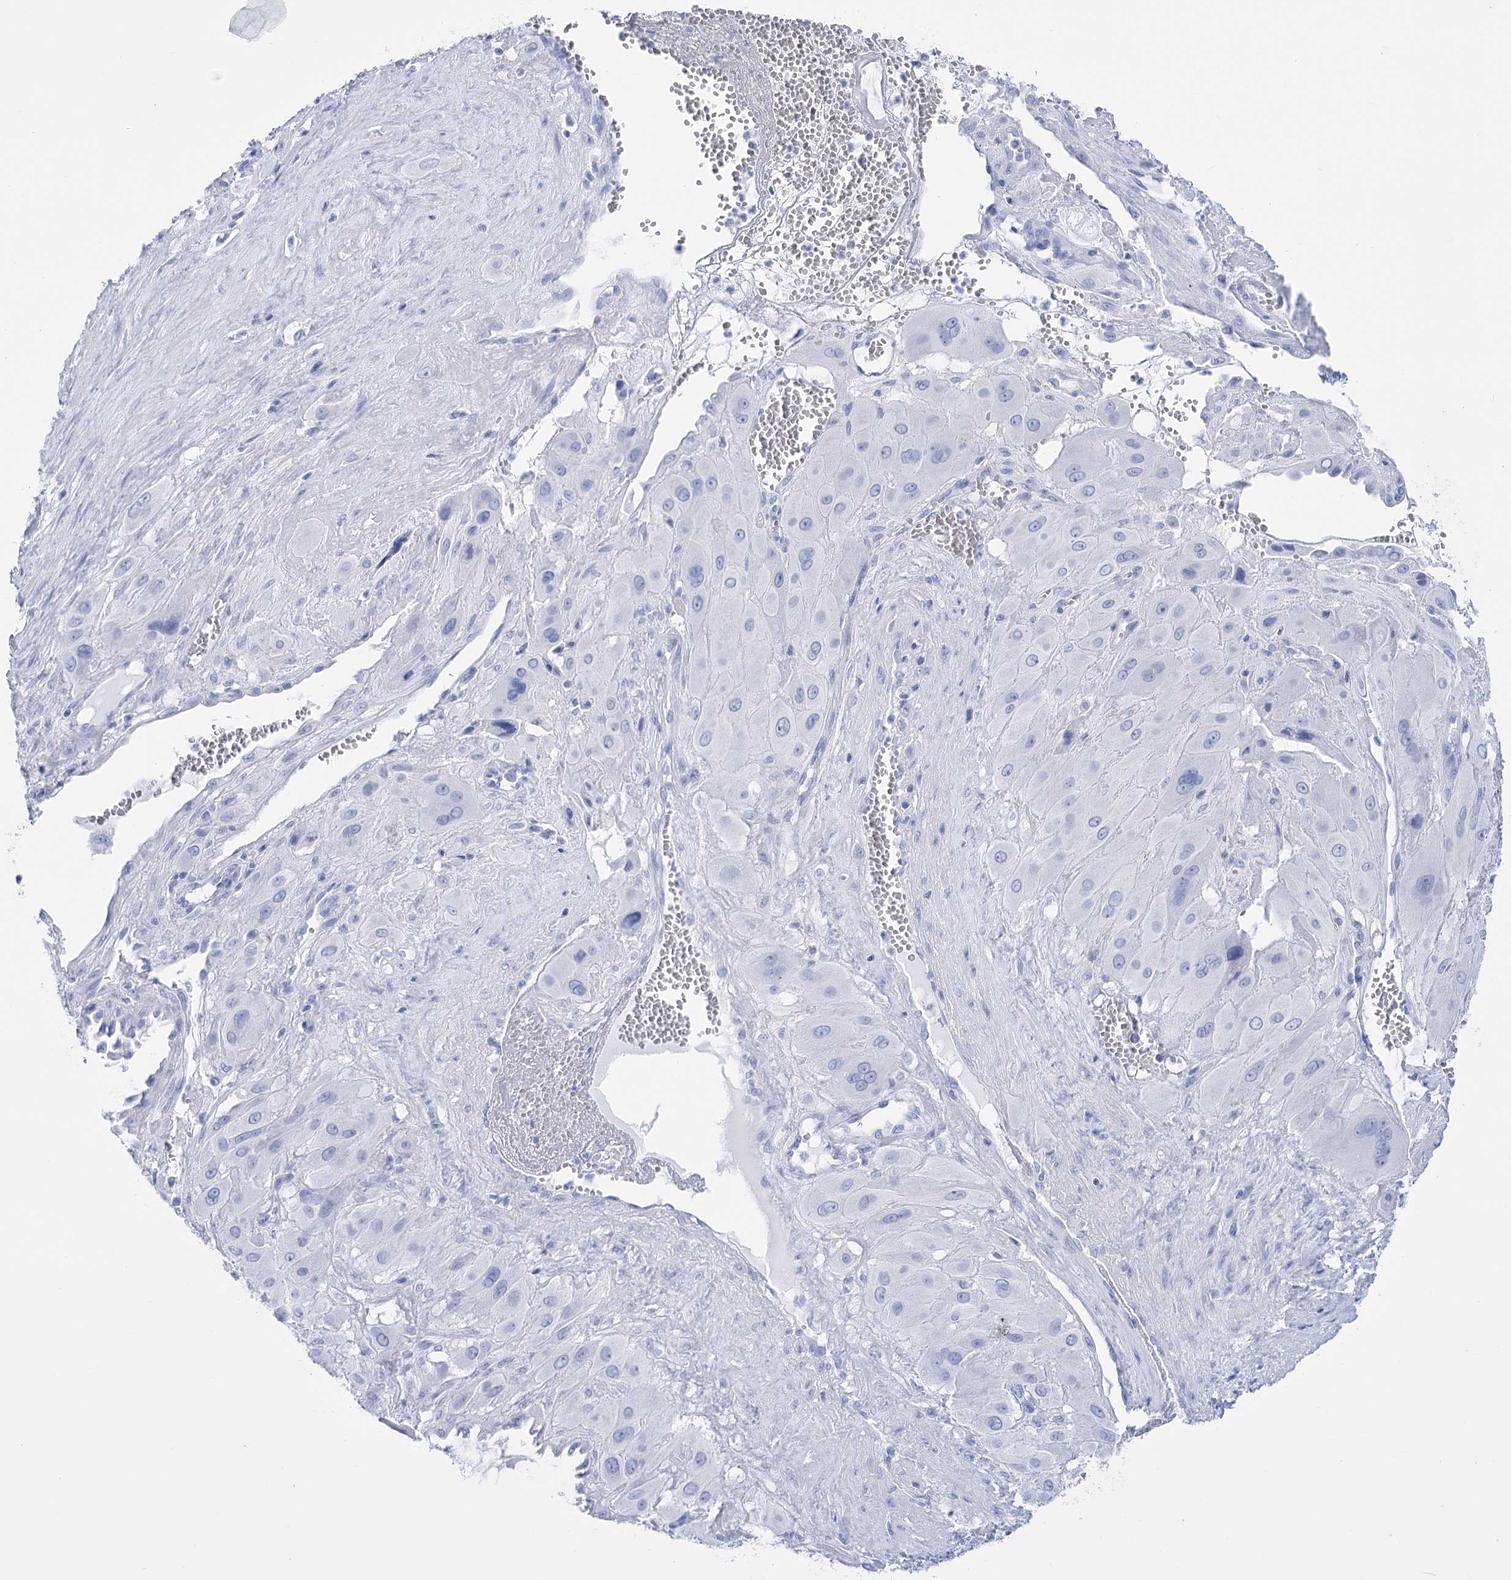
{"staining": {"intensity": "negative", "quantity": "none", "location": "none"}, "tissue": "cervical cancer", "cell_type": "Tumor cells", "image_type": "cancer", "snomed": [{"axis": "morphology", "description": "Squamous cell carcinoma, NOS"}, {"axis": "topography", "description": "Cervix"}], "caption": "Tumor cells are negative for brown protein staining in cervical cancer. Brightfield microscopy of immunohistochemistry (IHC) stained with DAB (brown) and hematoxylin (blue), captured at high magnification.", "gene": "PCDHA1", "patient": {"sex": "female", "age": 34}}